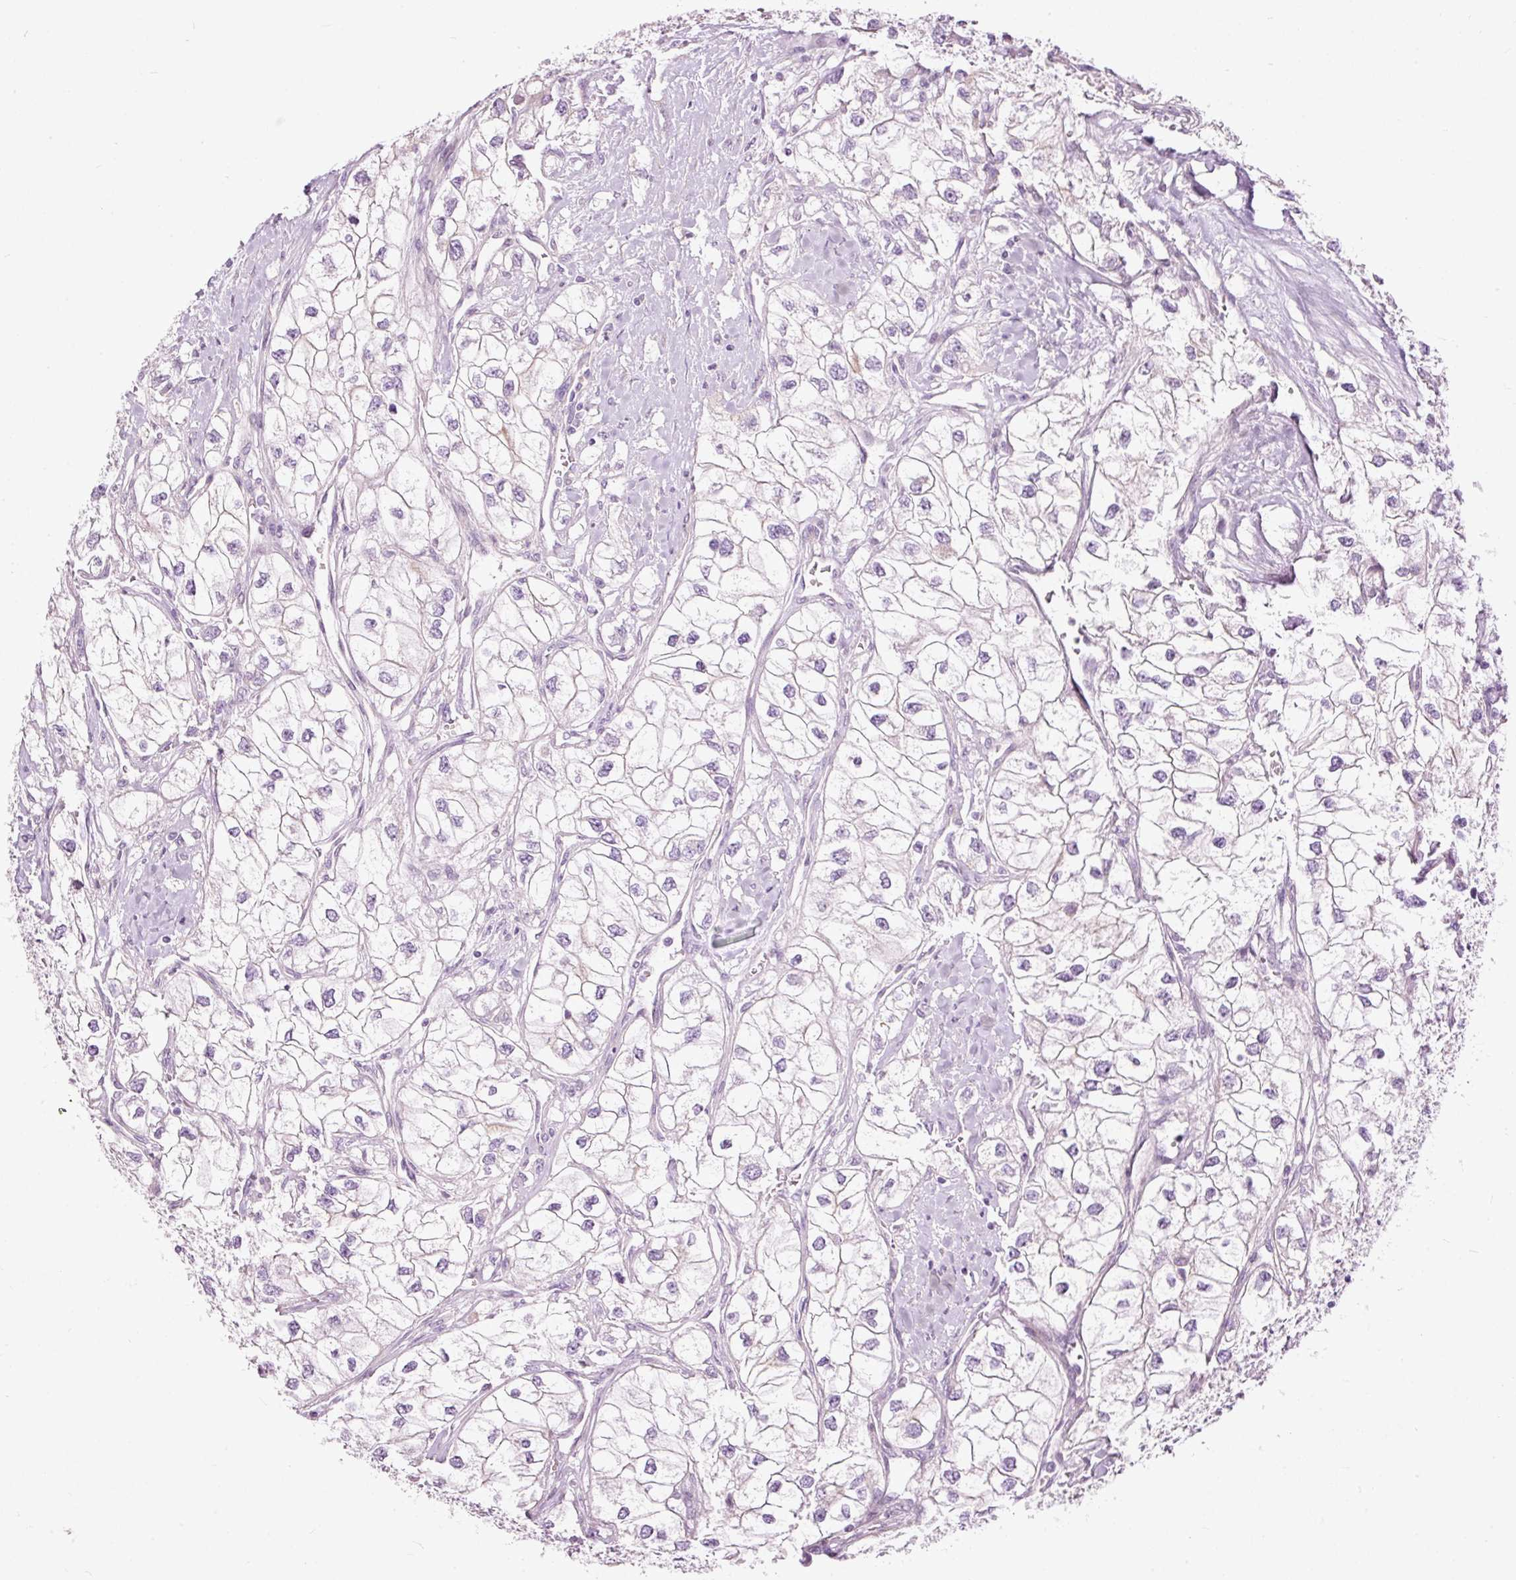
{"staining": {"intensity": "negative", "quantity": "none", "location": "none"}, "tissue": "renal cancer", "cell_type": "Tumor cells", "image_type": "cancer", "snomed": [{"axis": "morphology", "description": "Adenocarcinoma, NOS"}, {"axis": "topography", "description": "Kidney"}], "caption": "Immunohistochemistry of human renal adenocarcinoma displays no staining in tumor cells.", "gene": "FCRL4", "patient": {"sex": "male", "age": 59}}